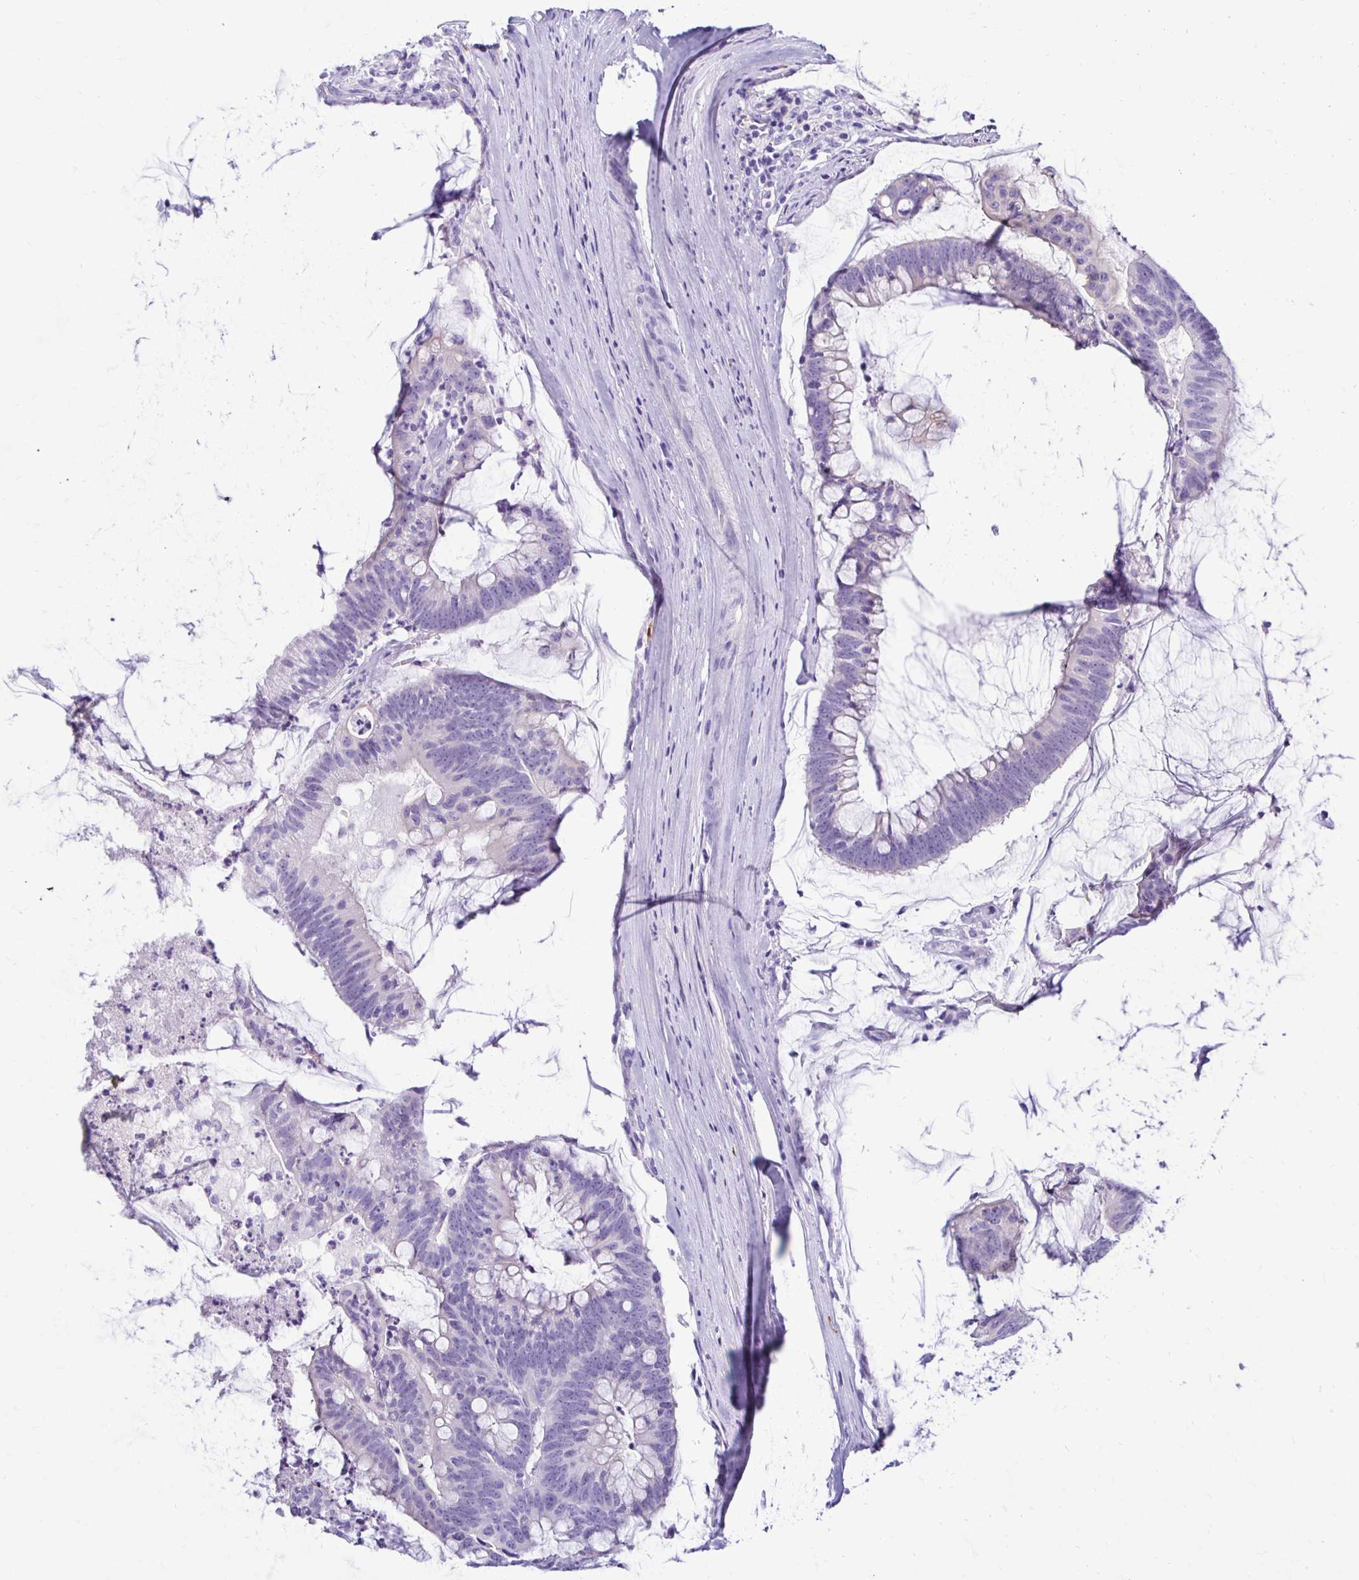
{"staining": {"intensity": "negative", "quantity": "none", "location": "none"}, "tissue": "colorectal cancer", "cell_type": "Tumor cells", "image_type": "cancer", "snomed": [{"axis": "morphology", "description": "Adenocarcinoma, NOS"}, {"axis": "topography", "description": "Colon"}], "caption": "This image is of colorectal adenocarcinoma stained with immunohistochemistry (IHC) to label a protein in brown with the nuclei are counter-stained blue. There is no staining in tumor cells.", "gene": "FNTB", "patient": {"sex": "male", "age": 62}}